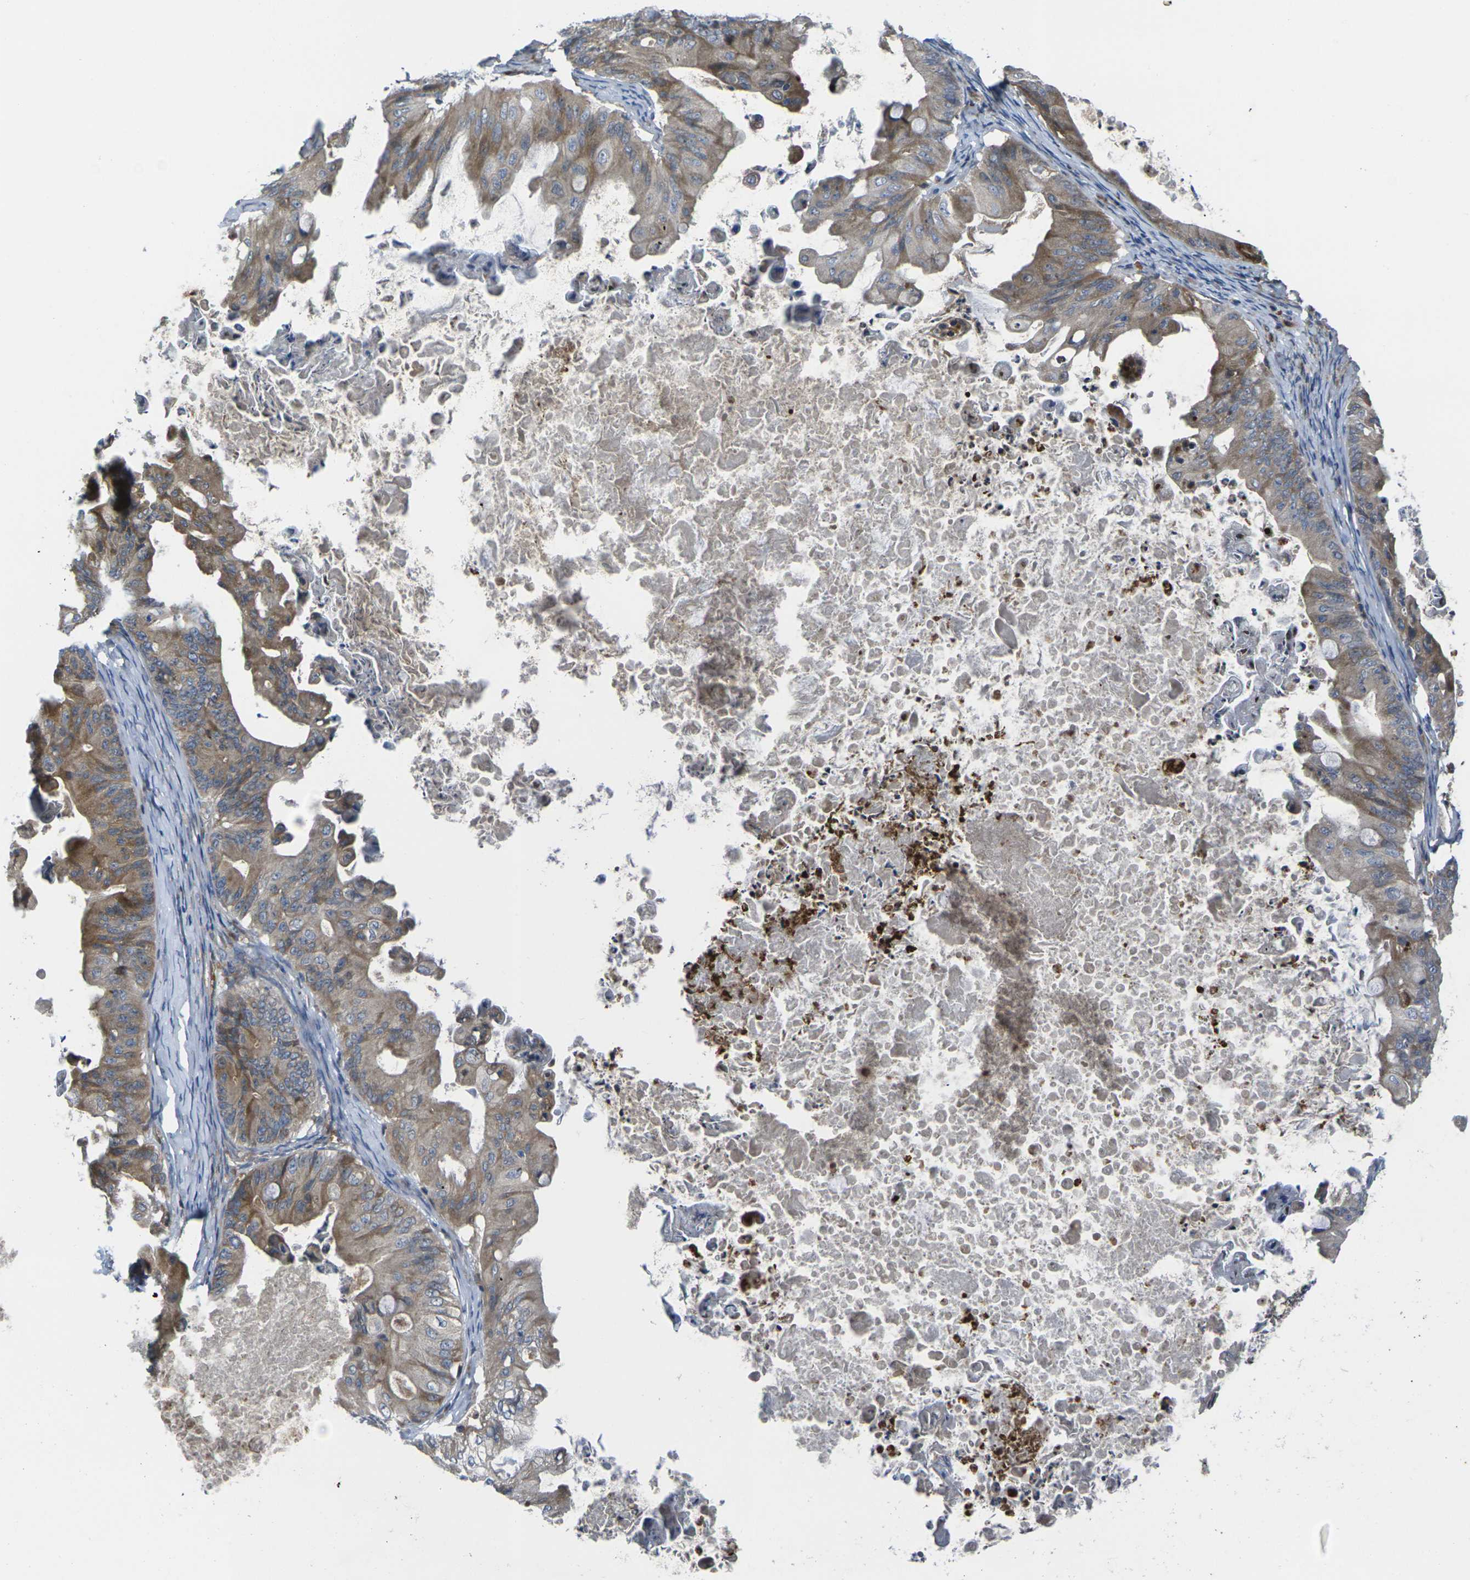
{"staining": {"intensity": "moderate", "quantity": ">75%", "location": "cytoplasmic/membranous"}, "tissue": "ovarian cancer", "cell_type": "Tumor cells", "image_type": "cancer", "snomed": [{"axis": "morphology", "description": "Cystadenocarcinoma, mucinous, NOS"}, {"axis": "topography", "description": "Ovary"}], "caption": "An immunohistochemistry histopathology image of tumor tissue is shown. Protein staining in brown labels moderate cytoplasmic/membranous positivity in mucinous cystadenocarcinoma (ovarian) within tumor cells.", "gene": "FZD1", "patient": {"sex": "female", "age": 37}}